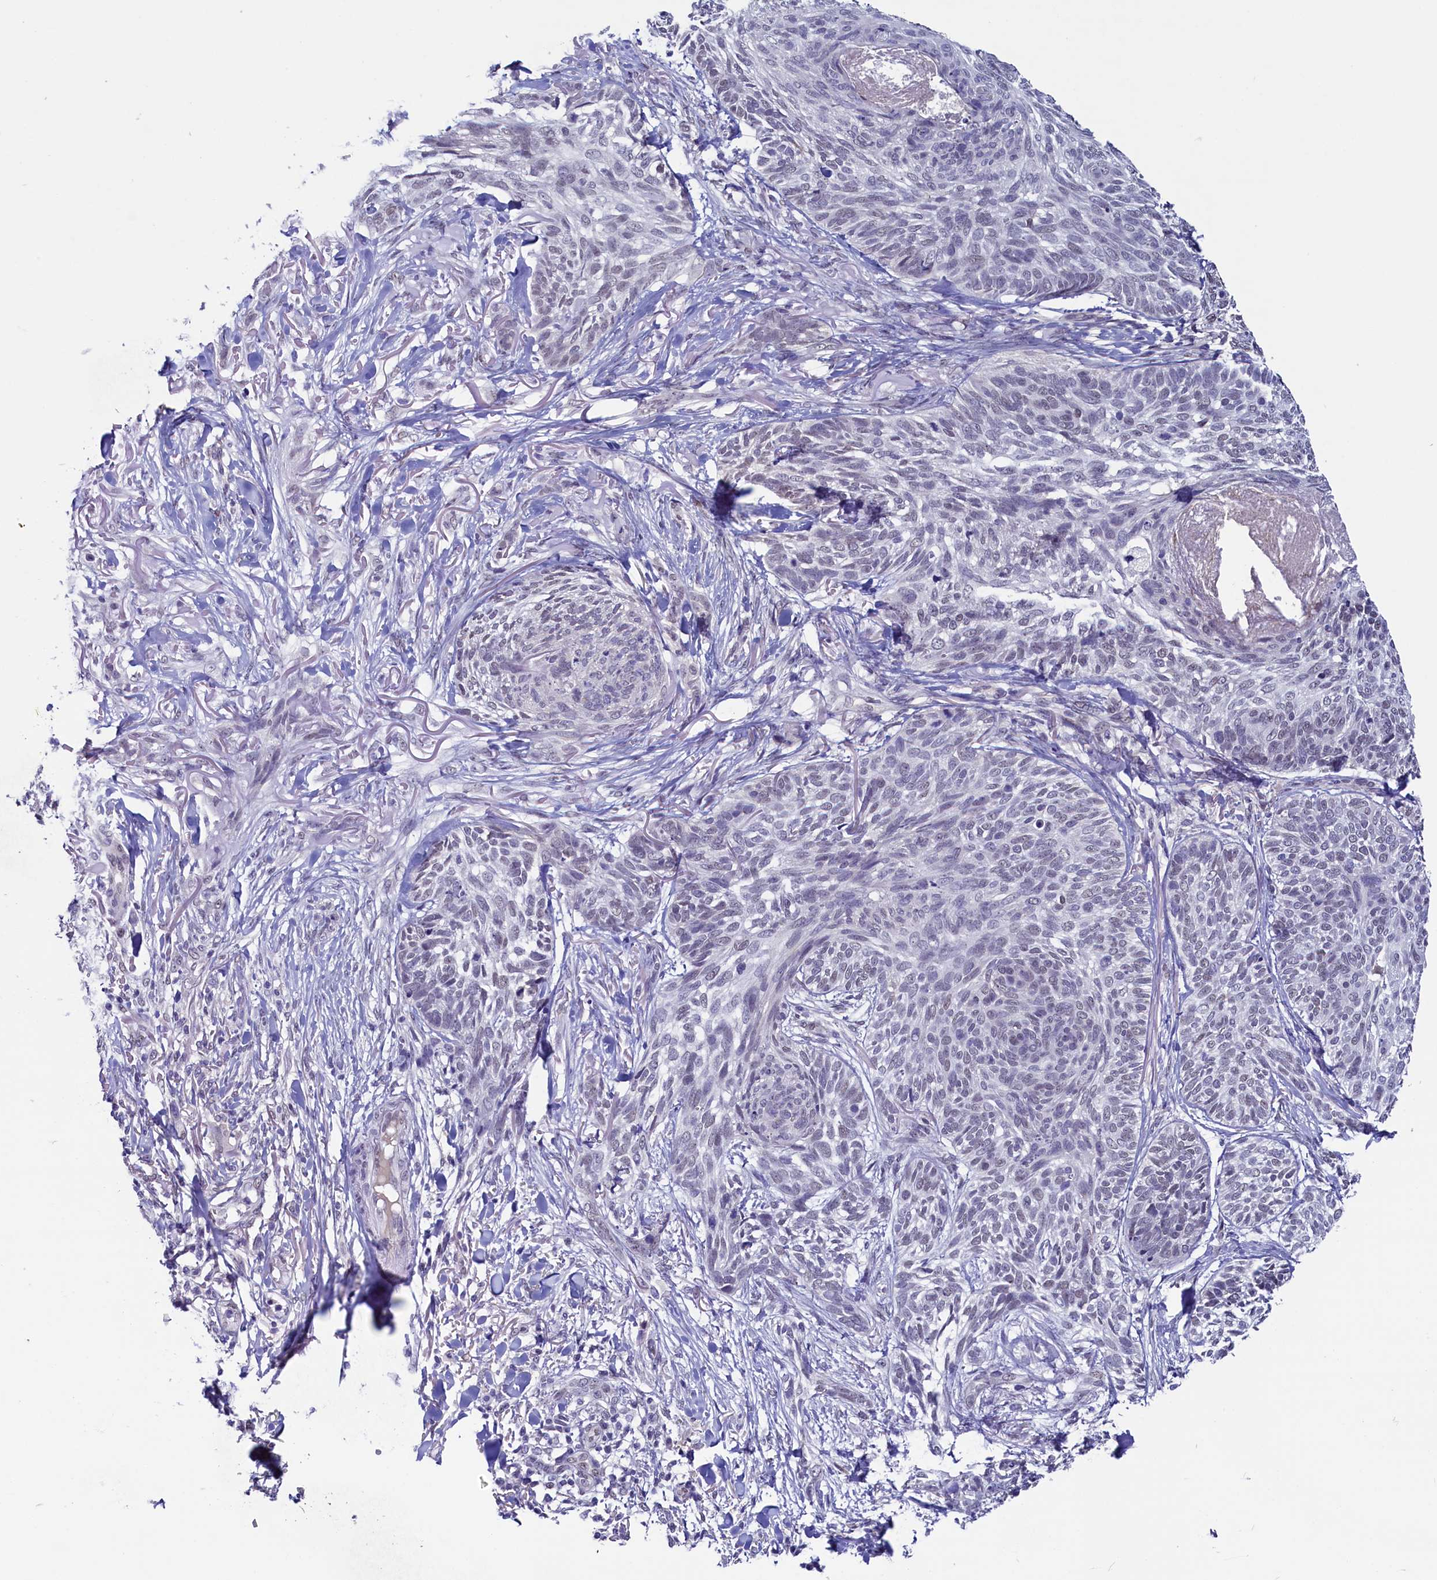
{"staining": {"intensity": "weak", "quantity": "<25%", "location": "nuclear"}, "tissue": "skin cancer", "cell_type": "Tumor cells", "image_type": "cancer", "snomed": [{"axis": "morphology", "description": "Normal tissue, NOS"}, {"axis": "morphology", "description": "Basal cell carcinoma"}, {"axis": "topography", "description": "Skin"}], "caption": "IHC of skin basal cell carcinoma displays no positivity in tumor cells.", "gene": "FLYWCH2", "patient": {"sex": "male", "age": 66}}